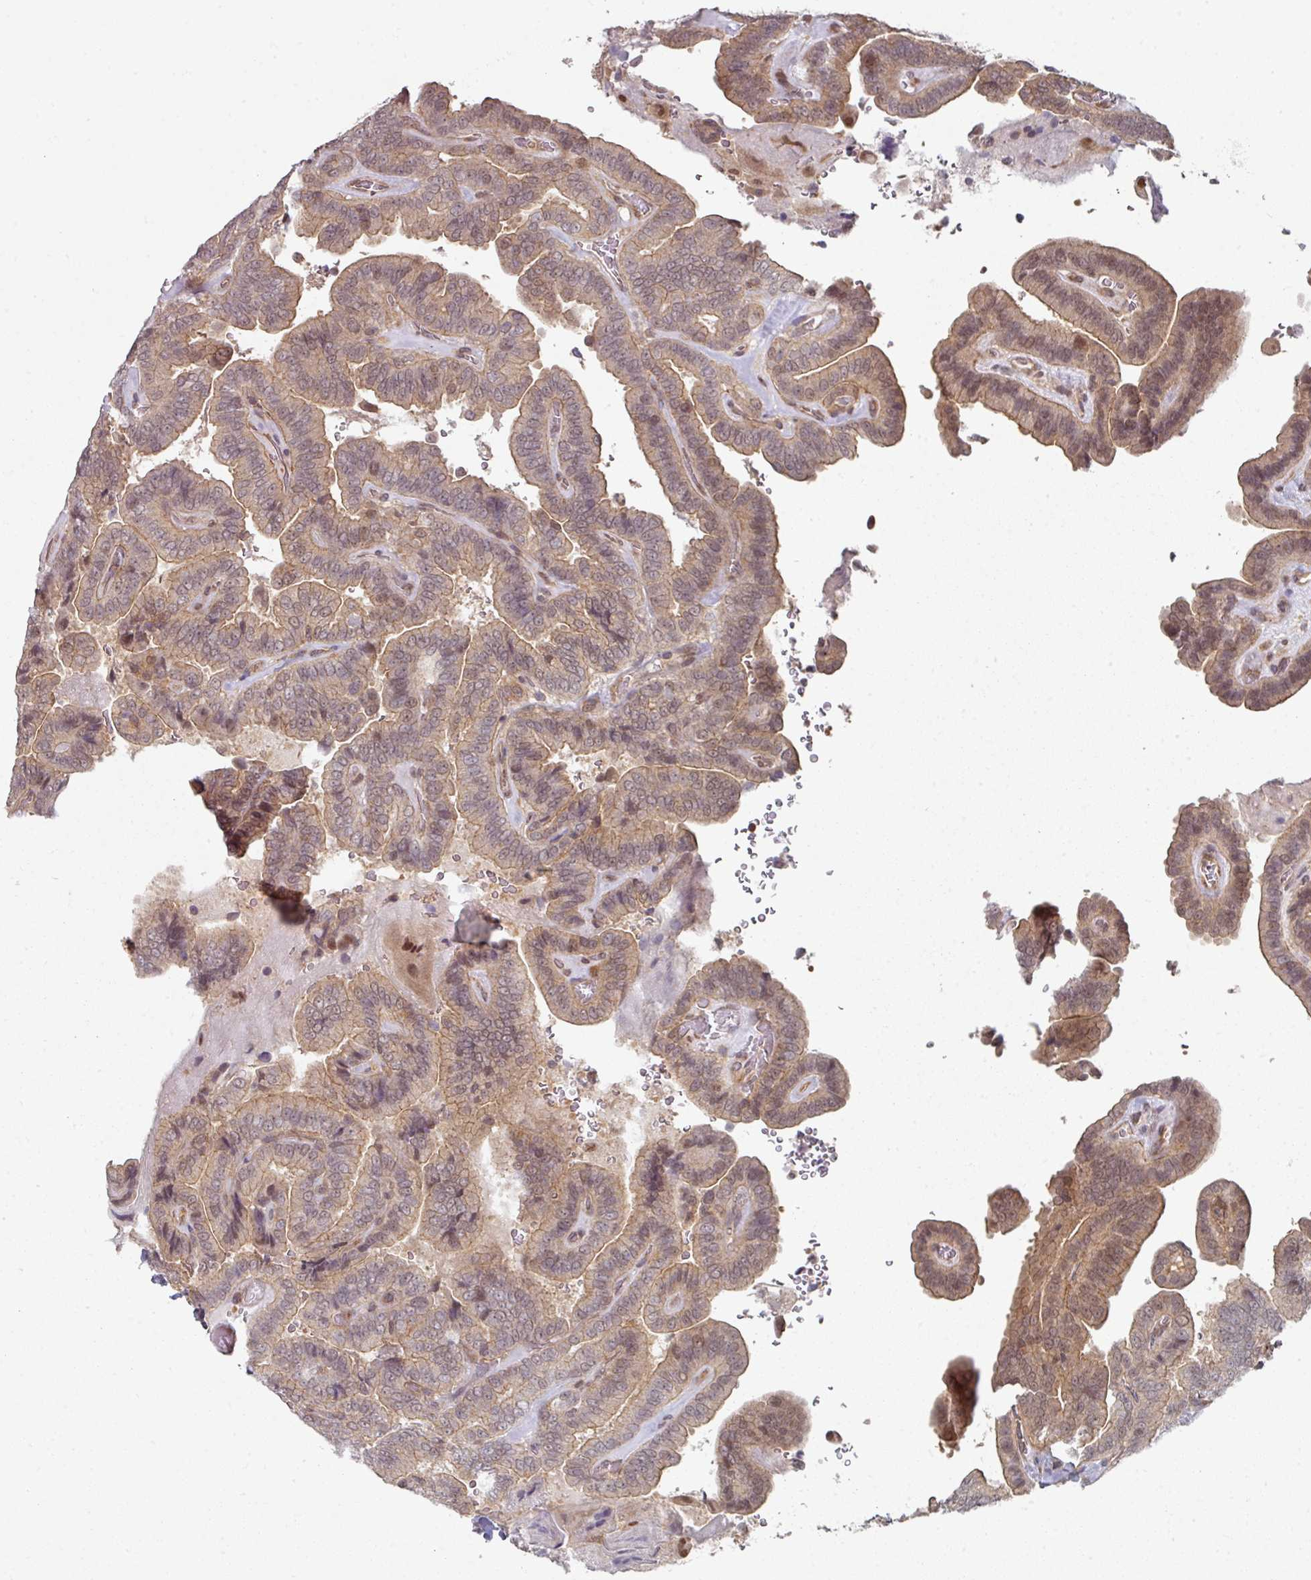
{"staining": {"intensity": "weak", "quantity": "25%-75%", "location": "cytoplasmic/membranous,nuclear"}, "tissue": "thyroid cancer", "cell_type": "Tumor cells", "image_type": "cancer", "snomed": [{"axis": "morphology", "description": "Papillary adenocarcinoma, NOS"}, {"axis": "topography", "description": "Thyroid gland"}], "caption": "Protein staining demonstrates weak cytoplasmic/membranous and nuclear expression in approximately 25%-75% of tumor cells in thyroid papillary adenocarcinoma.", "gene": "PSME3IP1", "patient": {"sex": "male", "age": 61}}